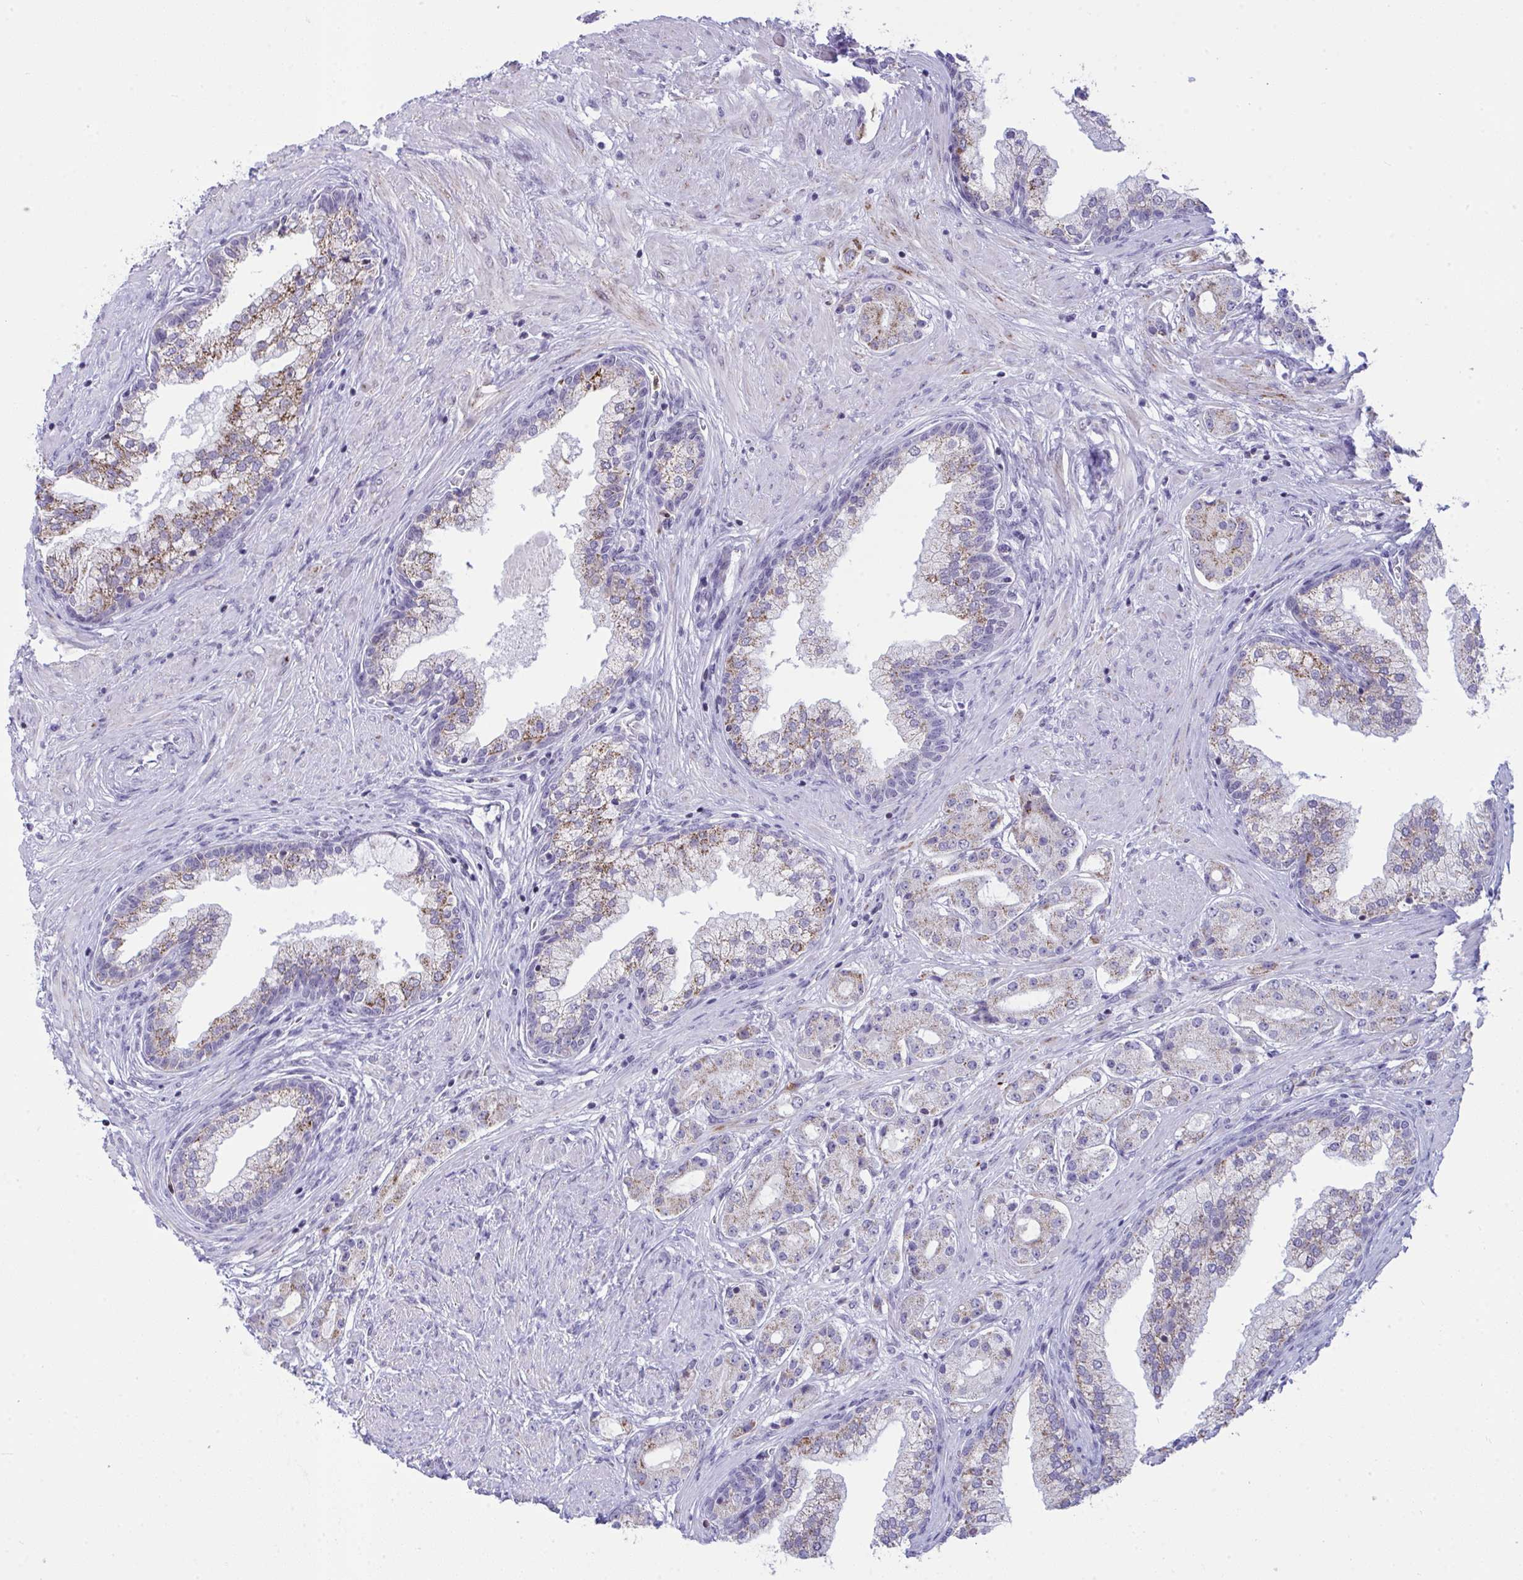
{"staining": {"intensity": "weak", "quantity": "25%-75%", "location": "cytoplasmic/membranous"}, "tissue": "prostate cancer", "cell_type": "Tumor cells", "image_type": "cancer", "snomed": [{"axis": "morphology", "description": "Adenocarcinoma, High grade"}, {"axis": "topography", "description": "Prostate"}], "caption": "IHC histopathology image of human prostate cancer (high-grade adenocarcinoma) stained for a protein (brown), which shows low levels of weak cytoplasmic/membranous expression in approximately 25%-75% of tumor cells.", "gene": "PLA2G12B", "patient": {"sex": "male", "age": 67}}